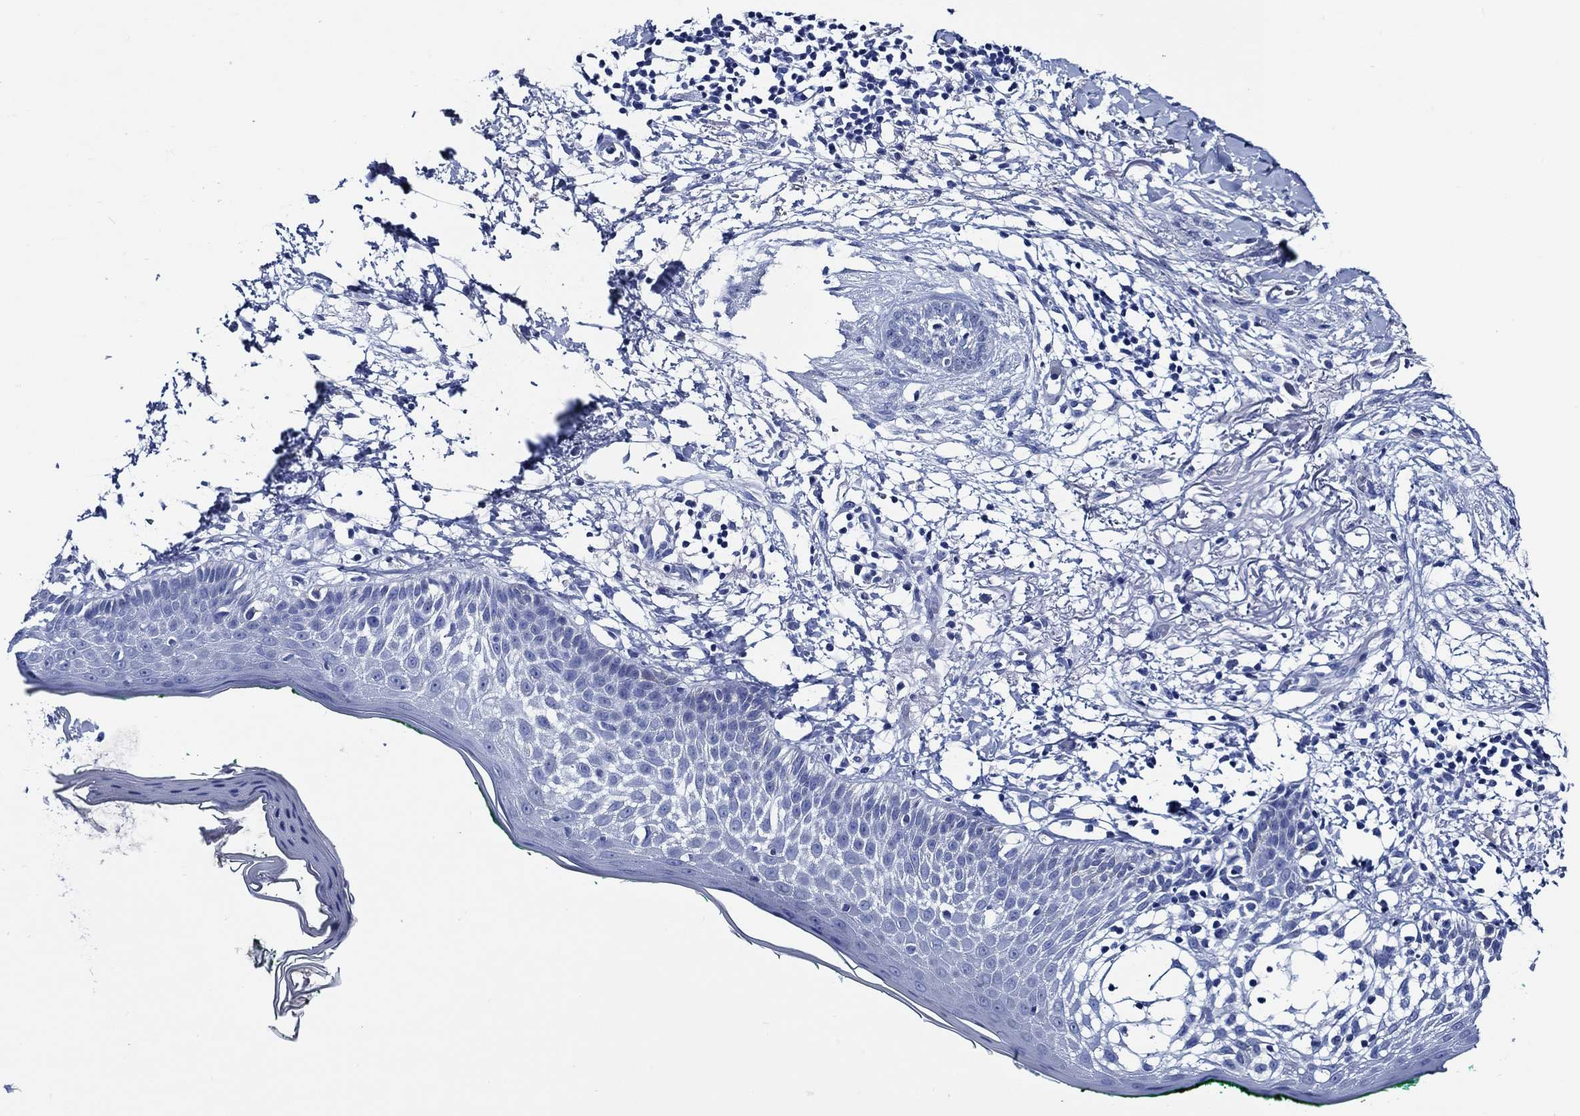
{"staining": {"intensity": "negative", "quantity": "none", "location": "none"}, "tissue": "skin cancer", "cell_type": "Tumor cells", "image_type": "cancer", "snomed": [{"axis": "morphology", "description": "Normal tissue, NOS"}, {"axis": "morphology", "description": "Basal cell carcinoma"}, {"axis": "topography", "description": "Skin"}], "caption": "The photomicrograph displays no staining of tumor cells in skin cancer. (Brightfield microscopy of DAB (3,3'-diaminobenzidine) IHC at high magnification).", "gene": "WDR62", "patient": {"sex": "male", "age": 84}}